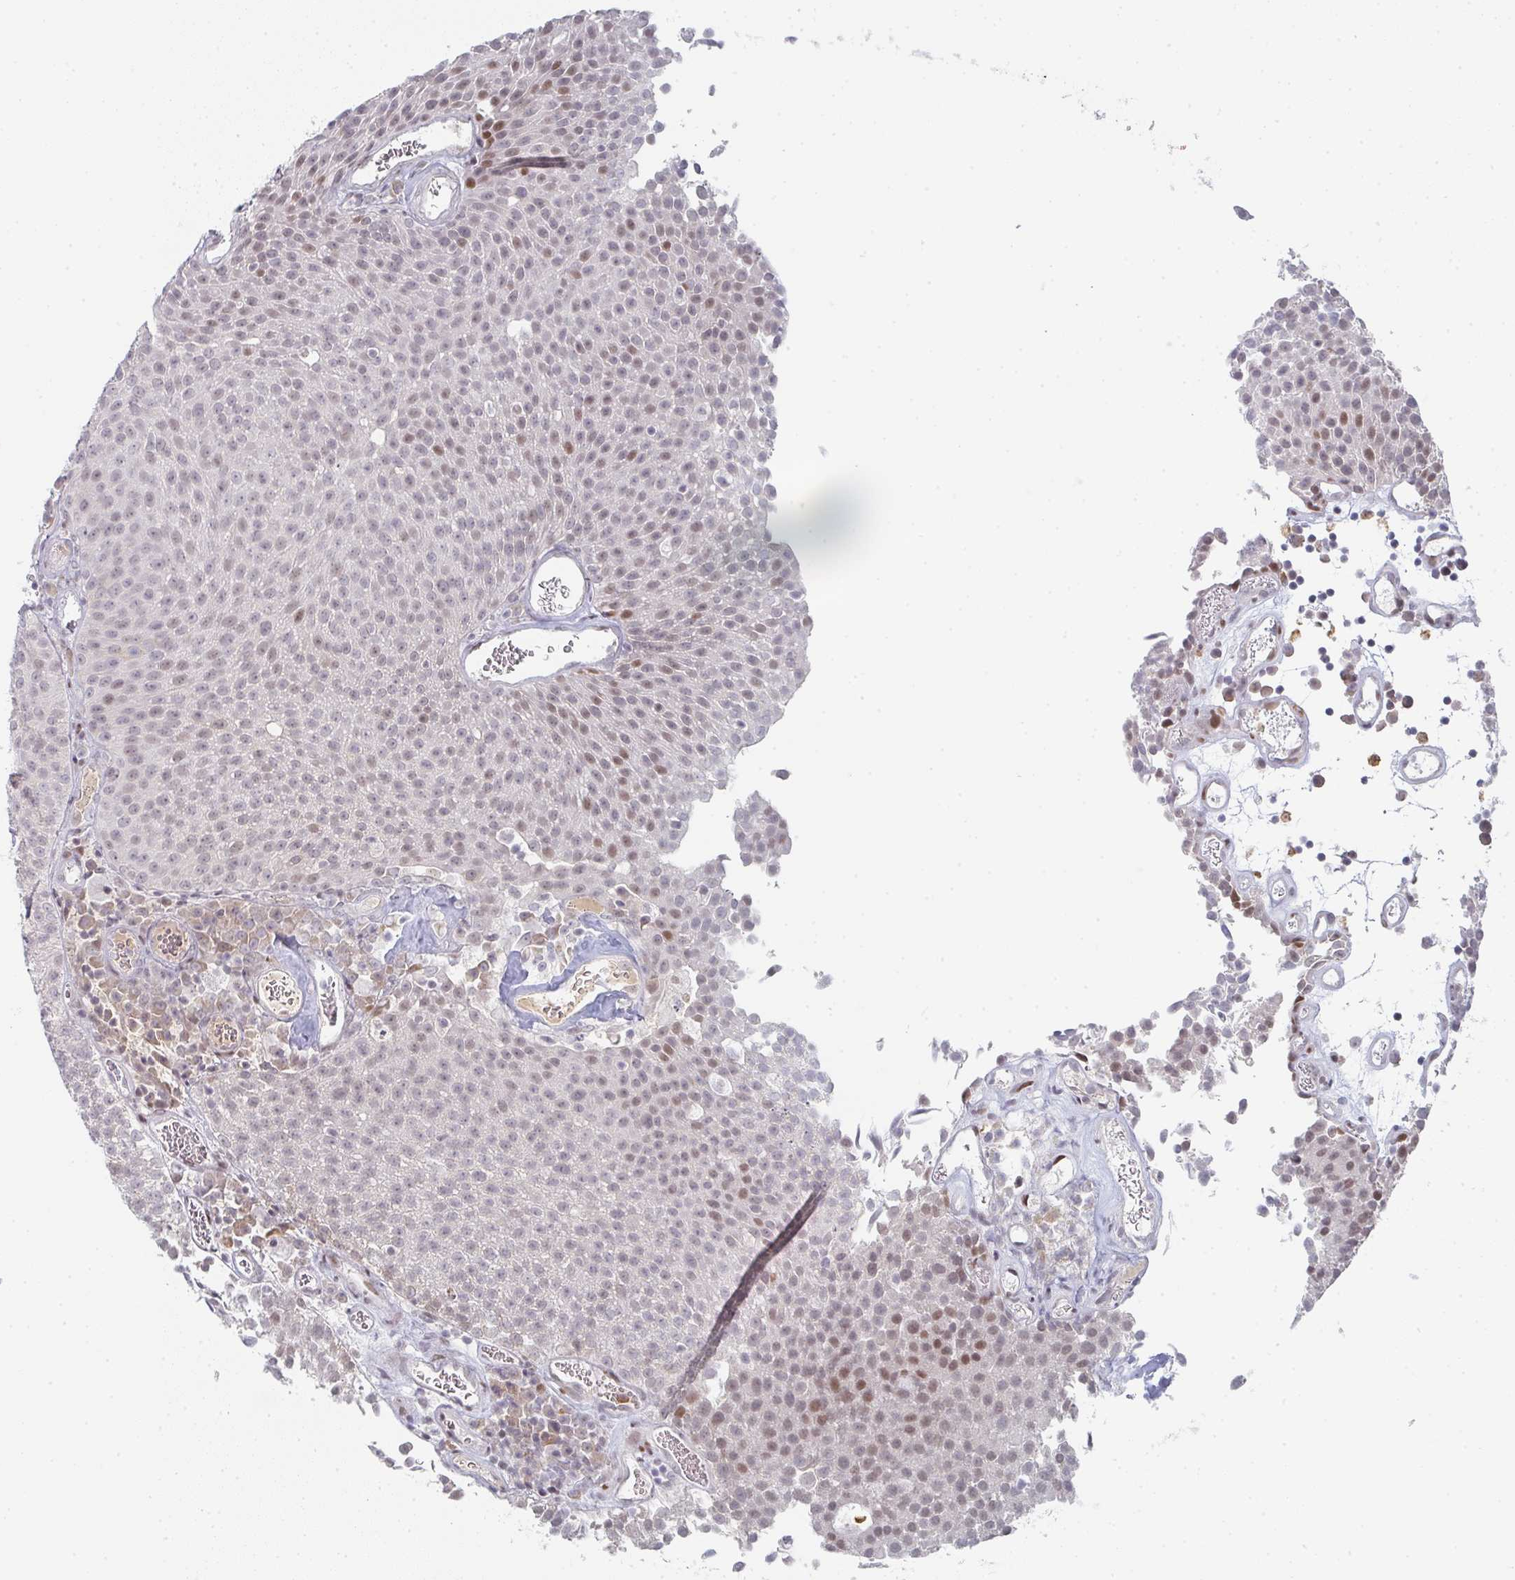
{"staining": {"intensity": "moderate", "quantity": "<25%", "location": "nuclear"}, "tissue": "urothelial cancer", "cell_type": "Tumor cells", "image_type": "cancer", "snomed": [{"axis": "morphology", "description": "Urothelial carcinoma, Low grade"}, {"axis": "topography", "description": "Urinary bladder"}], "caption": "Urothelial cancer stained with a protein marker shows moderate staining in tumor cells.", "gene": "LIN54", "patient": {"sex": "female", "age": 79}}